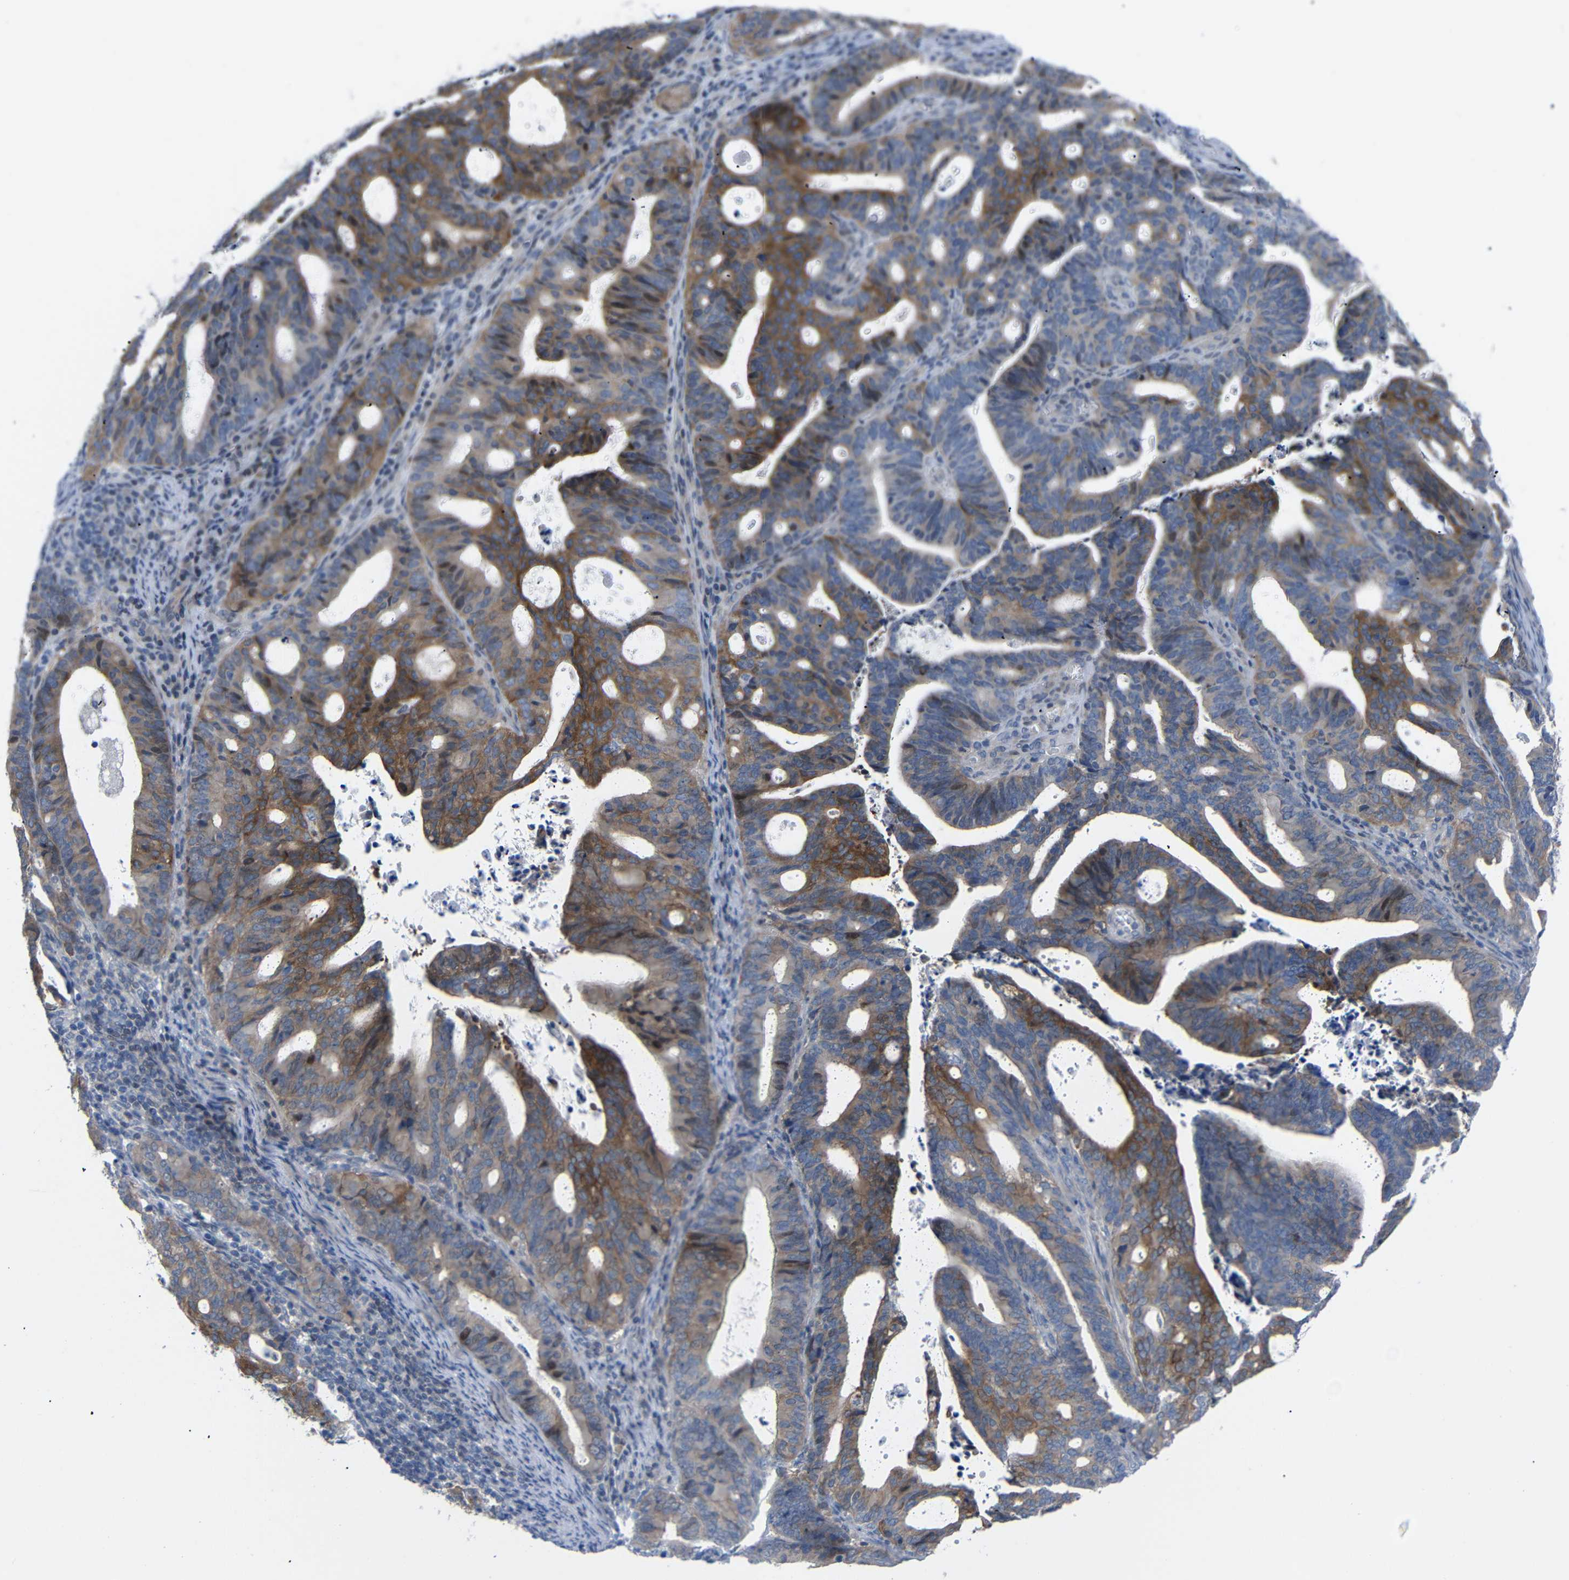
{"staining": {"intensity": "moderate", "quantity": ">75%", "location": "cytoplasmic/membranous"}, "tissue": "endometrial cancer", "cell_type": "Tumor cells", "image_type": "cancer", "snomed": [{"axis": "morphology", "description": "Adenocarcinoma, NOS"}, {"axis": "topography", "description": "Uterus"}], "caption": "Human endometrial cancer (adenocarcinoma) stained for a protein (brown) demonstrates moderate cytoplasmic/membranous positive positivity in about >75% of tumor cells.", "gene": "CMTM1", "patient": {"sex": "female", "age": 83}}